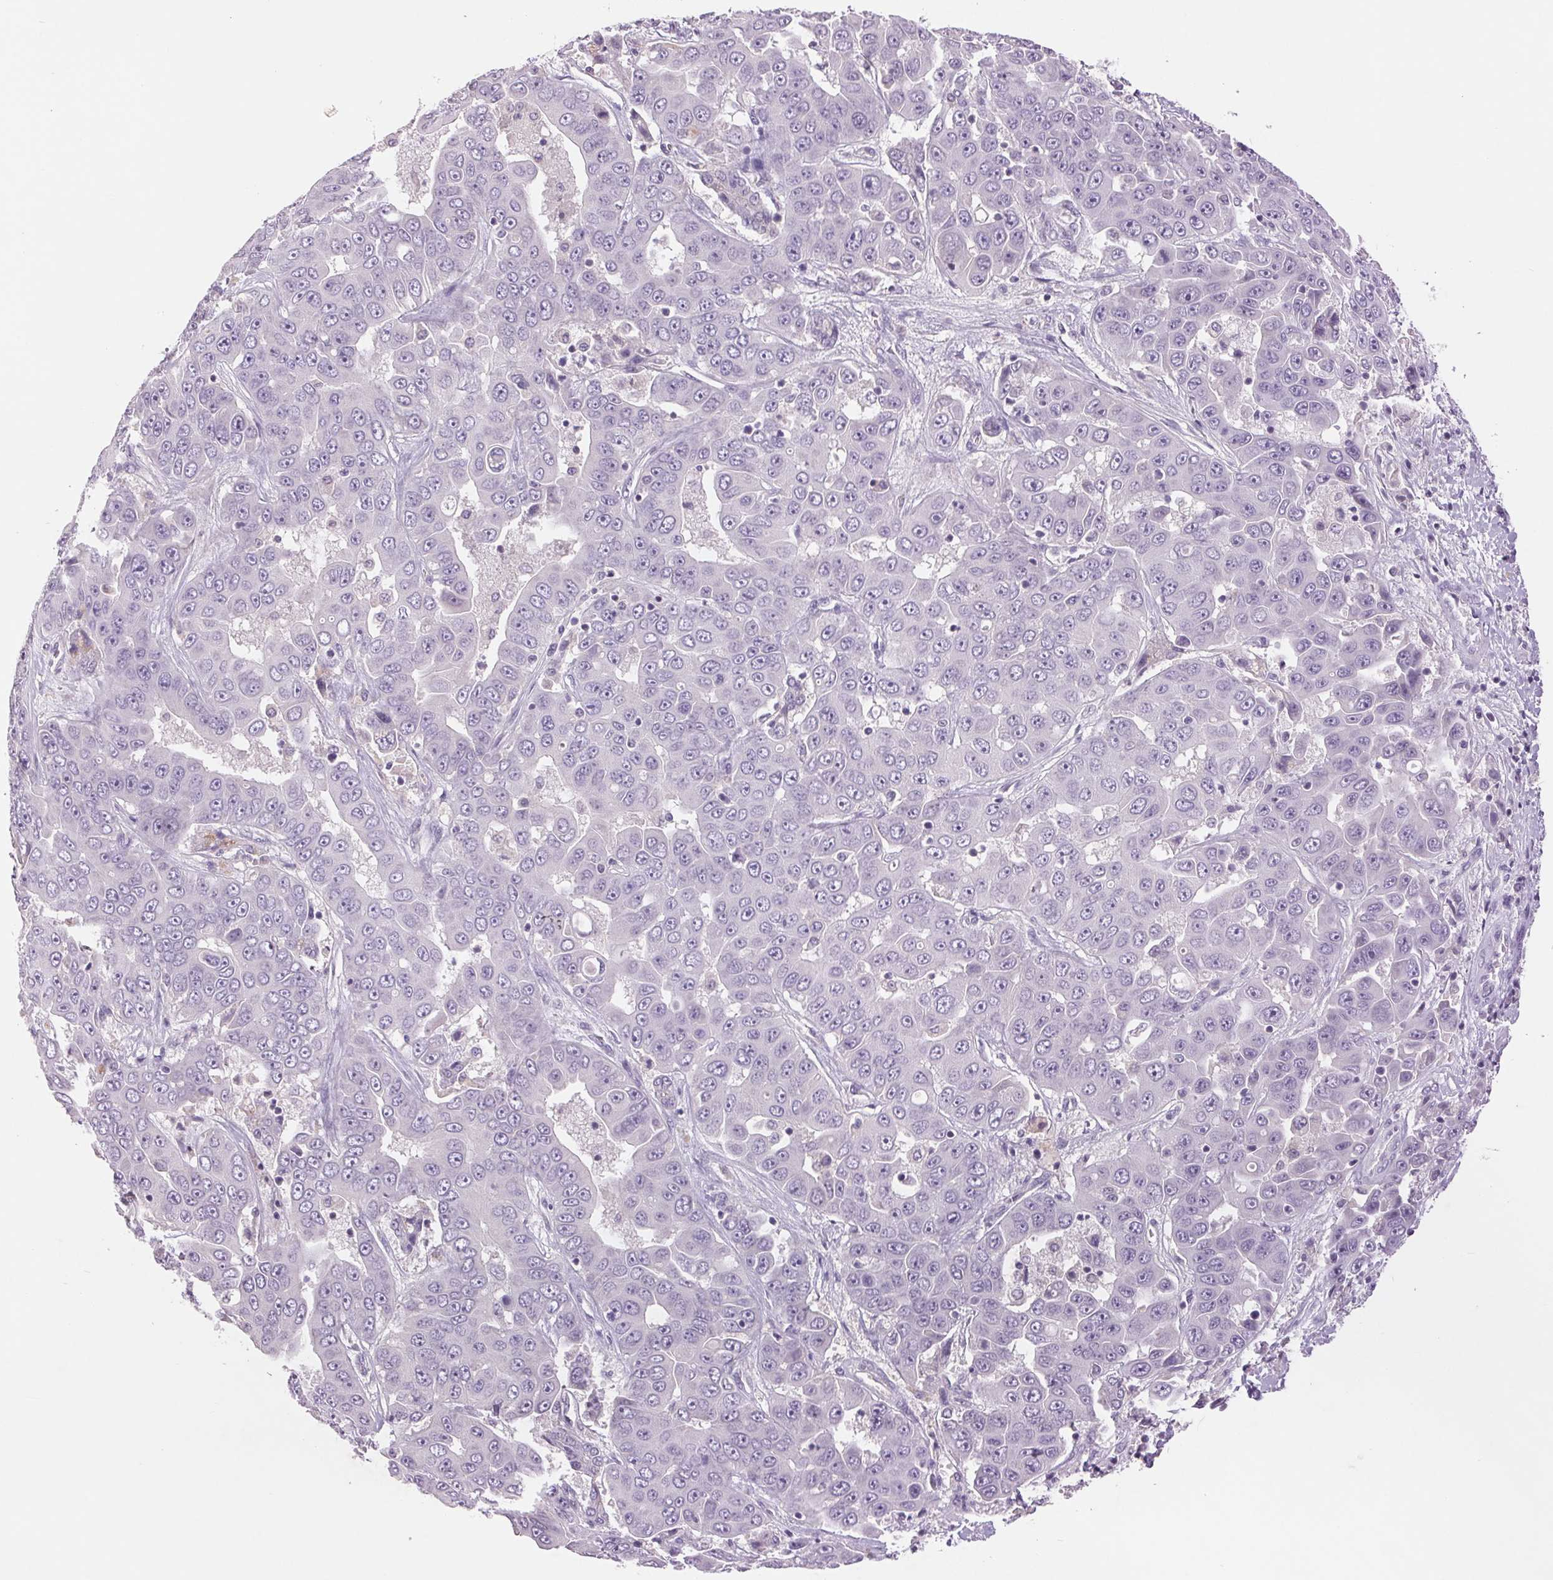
{"staining": {"intensity": "negative", "quantity": "none", "location": "none"}, "tissue": "liver cancer", "cell_type": "Tumor cells", "image_type": "cancer", "snomed": [{"axis": "morphology", "description": "Cholangiocarcinoma"}, {"axis": "topography", "description": "Liver"}], "caption": "This is a image of IHC staining of liver cancer (cholangiocarcinoma), which shows no positivity in tumor cells.", "gene": "FXYD4", "patient": {"sex": "female", "age": 52}}